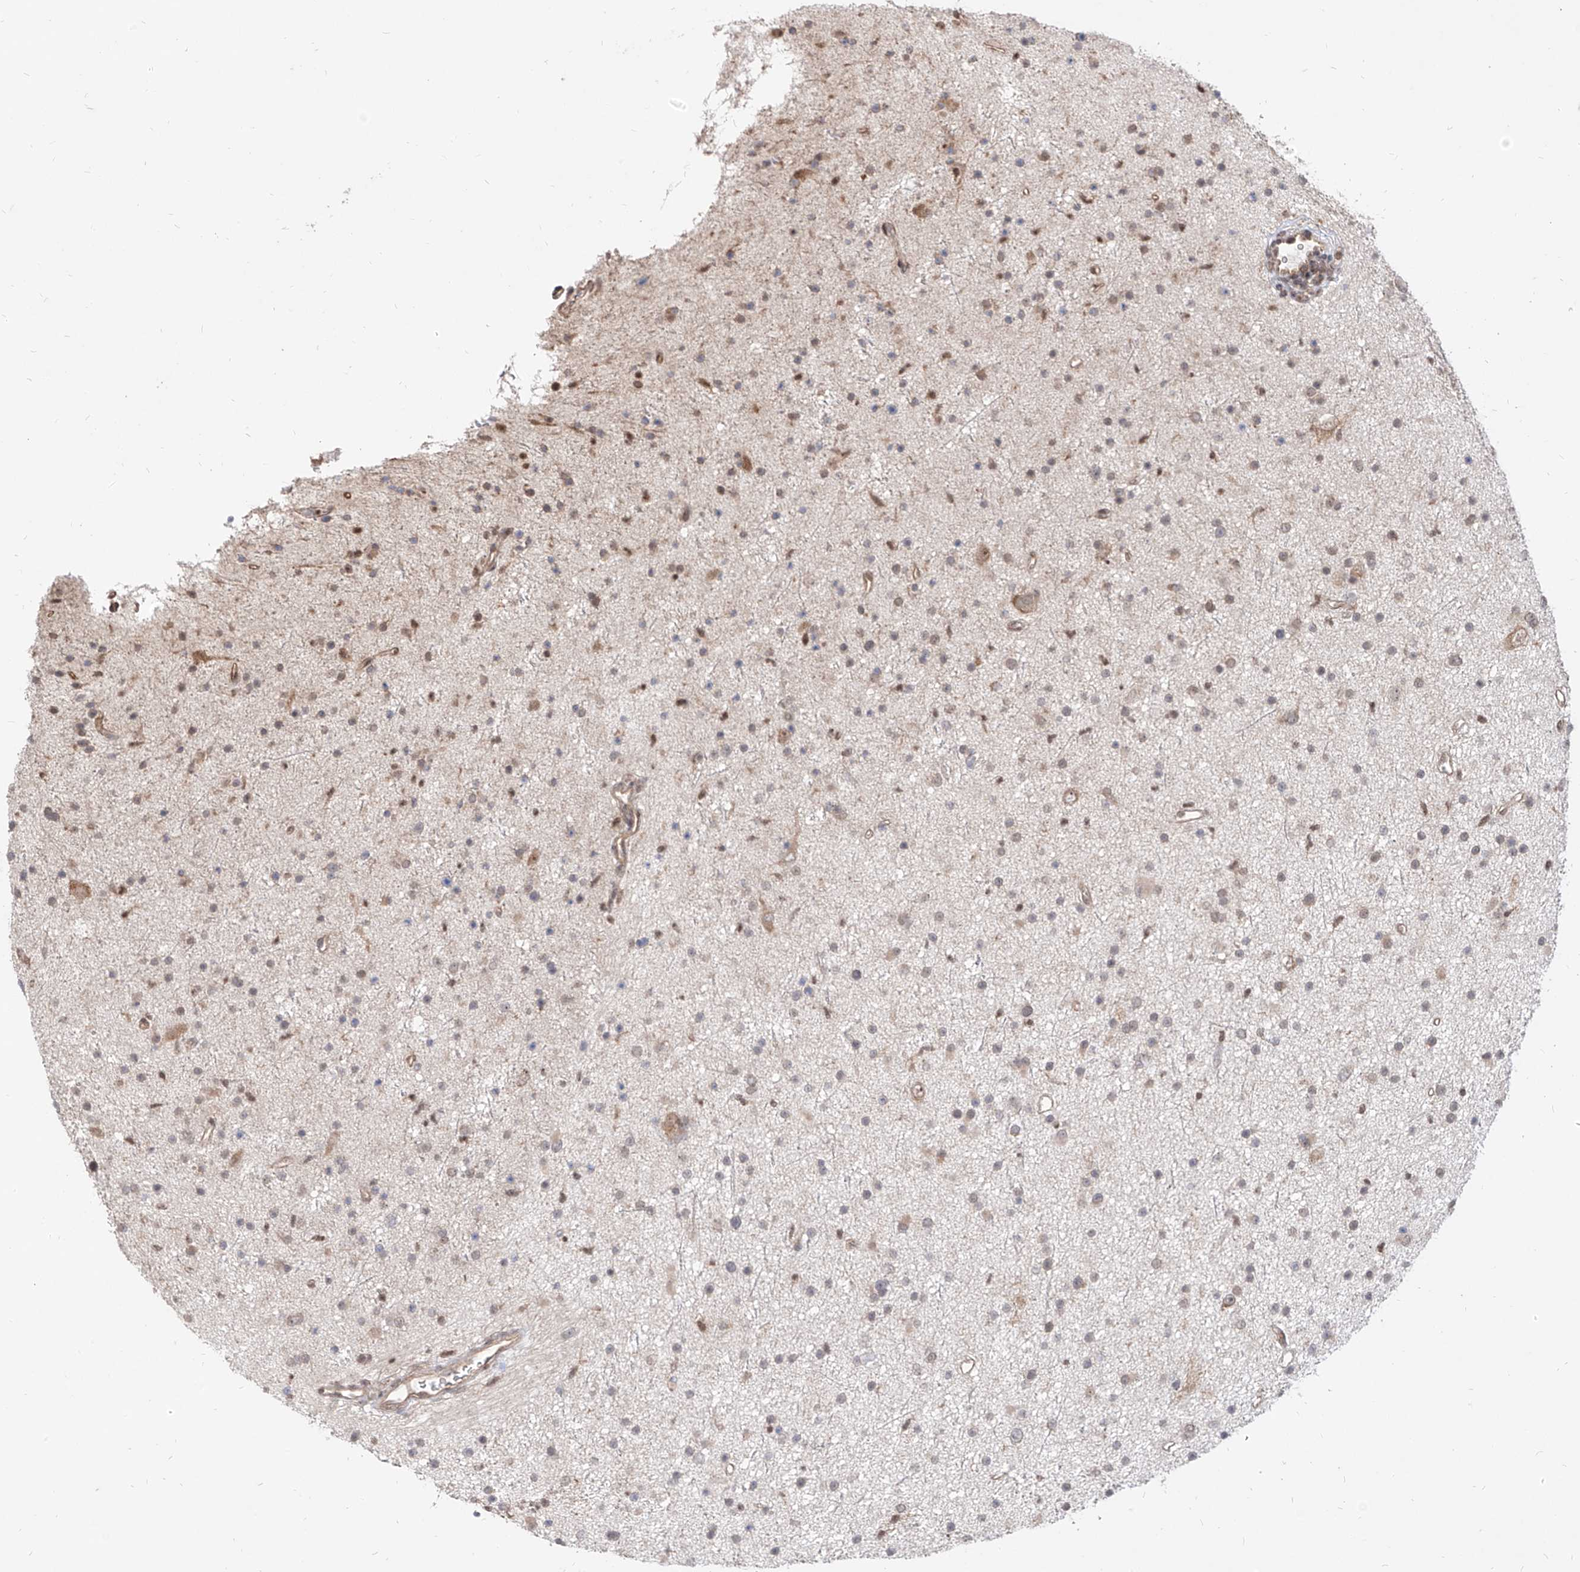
{"staining": {"intensity": "weak", "quantity": "25%-75%", "location": "cytoplasmic/membranous"}, "tissue": "glioma", "cell_type": "Tumor cells", "image_type": "cancer", "snomed": [{"axis": "morphology", "description": "Glioma, malignant, Low grade"}, {"axis": "topography", "description": "Cerebral cortex"}], "caption": "Approximately 25%-75% of tumor cells in malignant glioma (low-grade) reveal weak cytoplasmic/membranous protein positivity as visualized by brown immunohistochemical staining.", "gene": "C8orf82", "patient": {"sex": "female", "age": 39}}